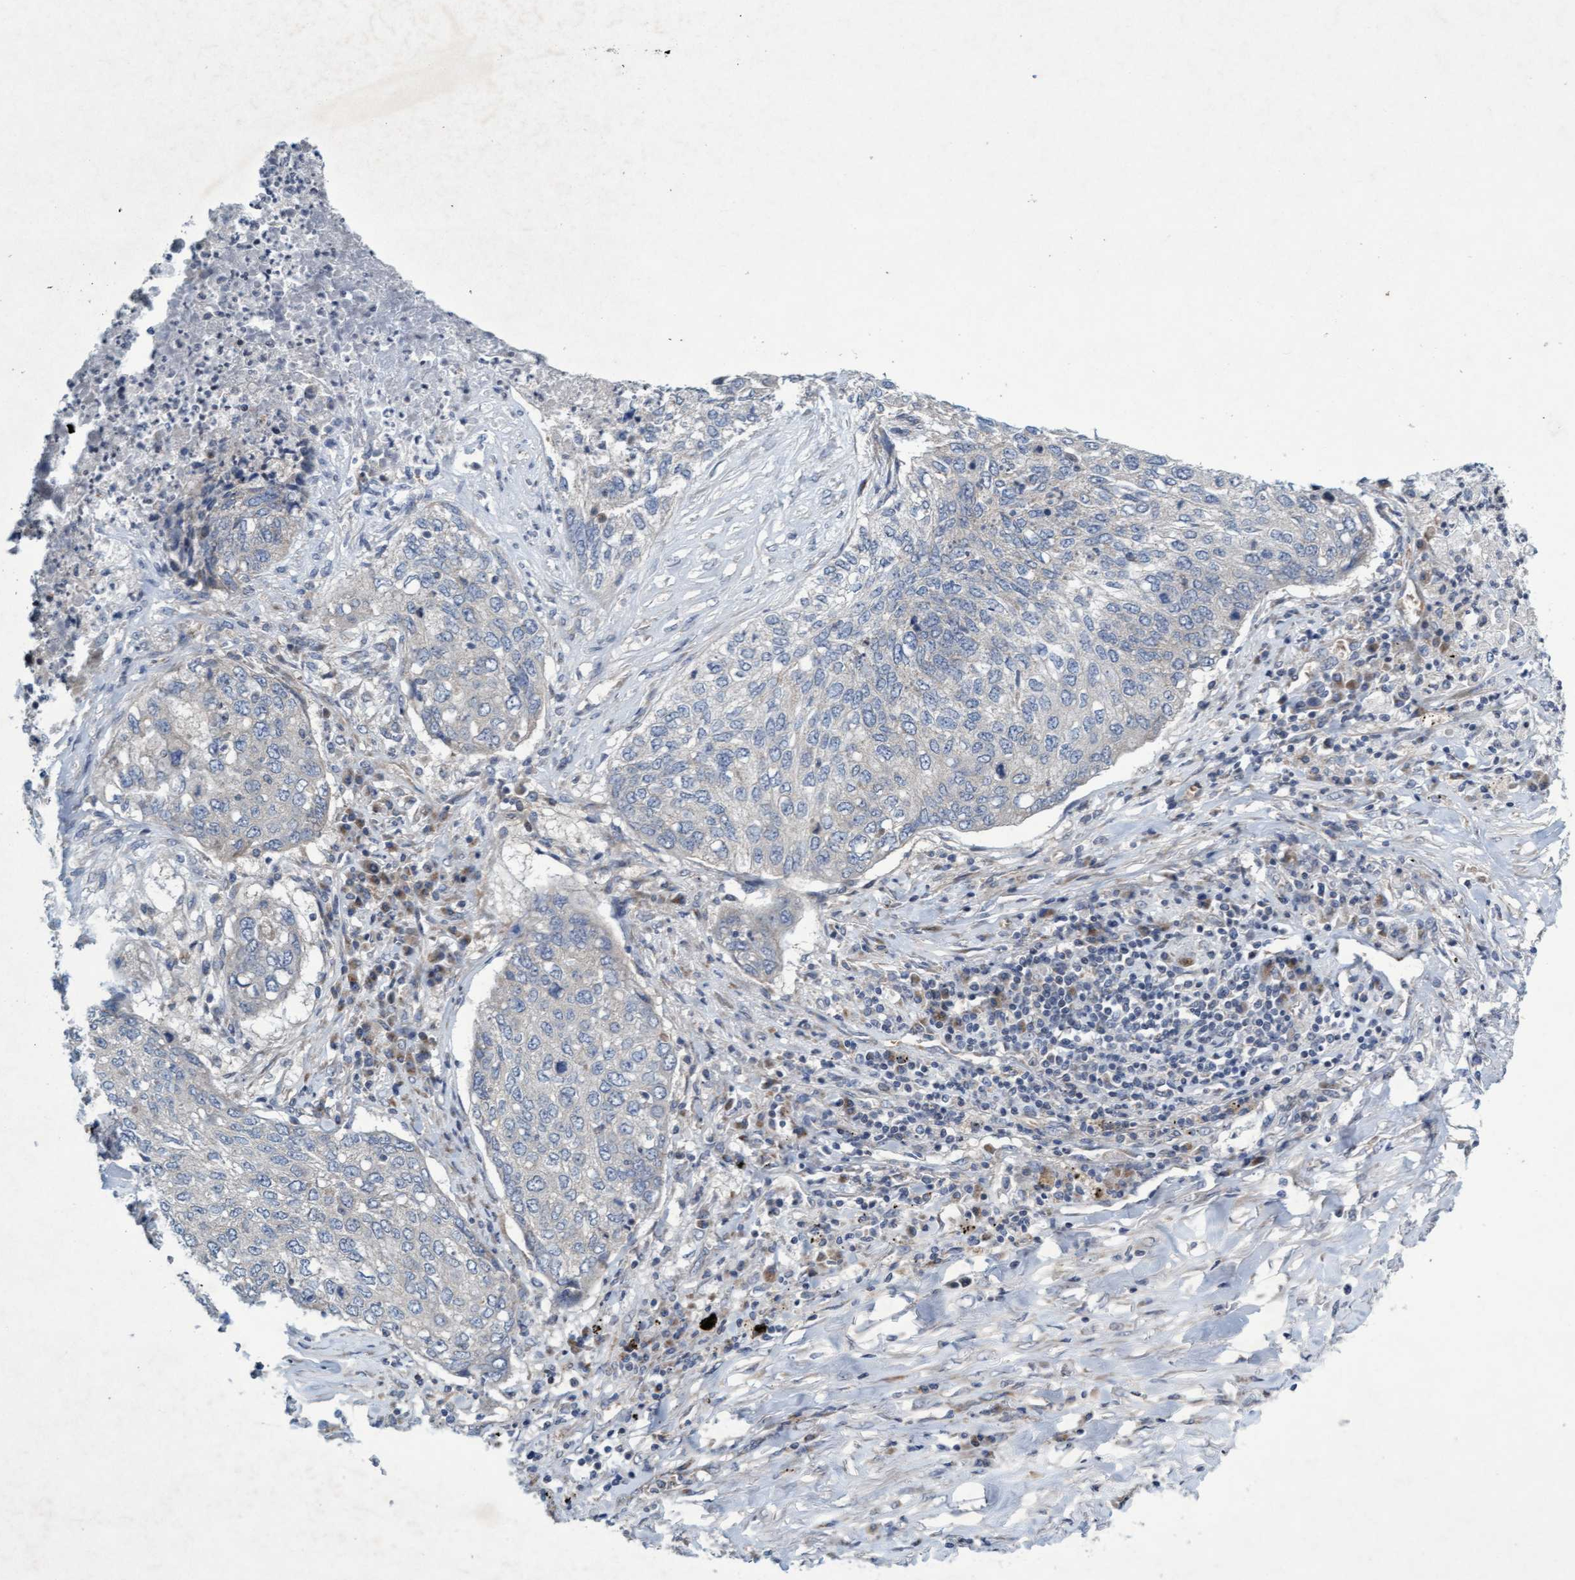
{"staining": {"intensity": "negative", "quantity": "none", "location": "none"}, "tissue": "lung cancer", "cell_type": "Tumor cells", "image_type": "cancer", "snomed": [{"axis": "morphology", "description": "Squamous cell carcinoma, NOS"}, {"axis": "topography", "description": "Lung"}], "caption": "Tumor cells show no significant protein staining in squamous cell carcinoma (lung). Nuclei are stained in blue.", "gene": "DDHD2", "patient": {"sex": "female", "age": 63}}